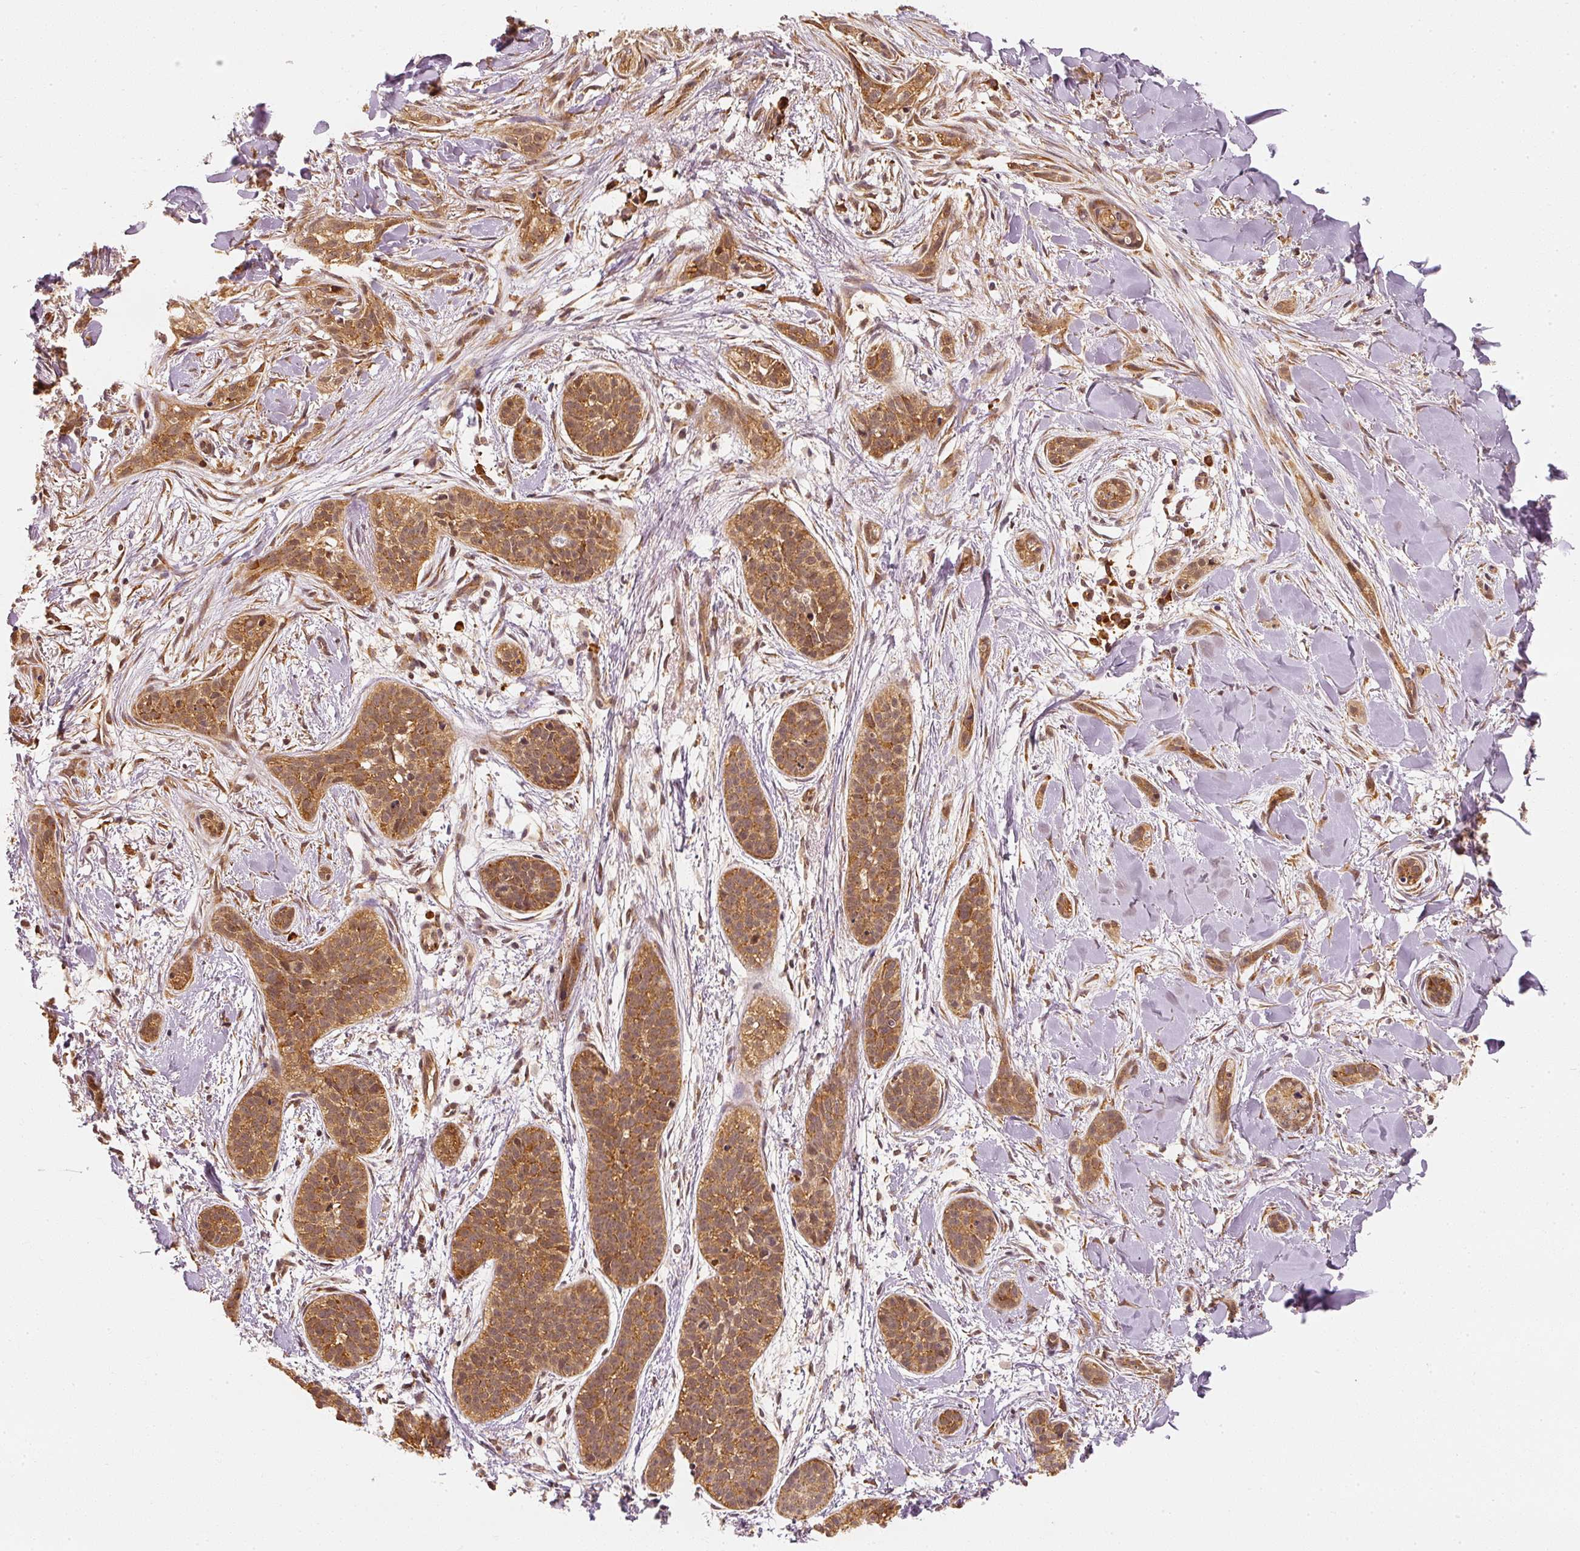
{"staining": {"intensity": "moderate", "quantity": ">75%", "location": "cytoplasmic/membranous"}, "tissue": "skin cancer", "cell_type": "Tumor cells", "image_type": "cancer", "snomed": [{"axis": "morphology", "description": "Basal cell carcinoma"}, {"axis": "topography", "description": "Skin"}], "caption": "The immunohistochemical stain highlights moderate cytoplasmic/membranous staining in tumor cells of basal cell carcinoma (skin) tissue. The staining is performed using DAB (3,3'-diaminobenzidine) brown chromogen to label protein expression. The nuclei are counter-stained blue using hematoxylin.", "gene": "EEF1A2", "patient": {"sex": "male", "age": 52}}